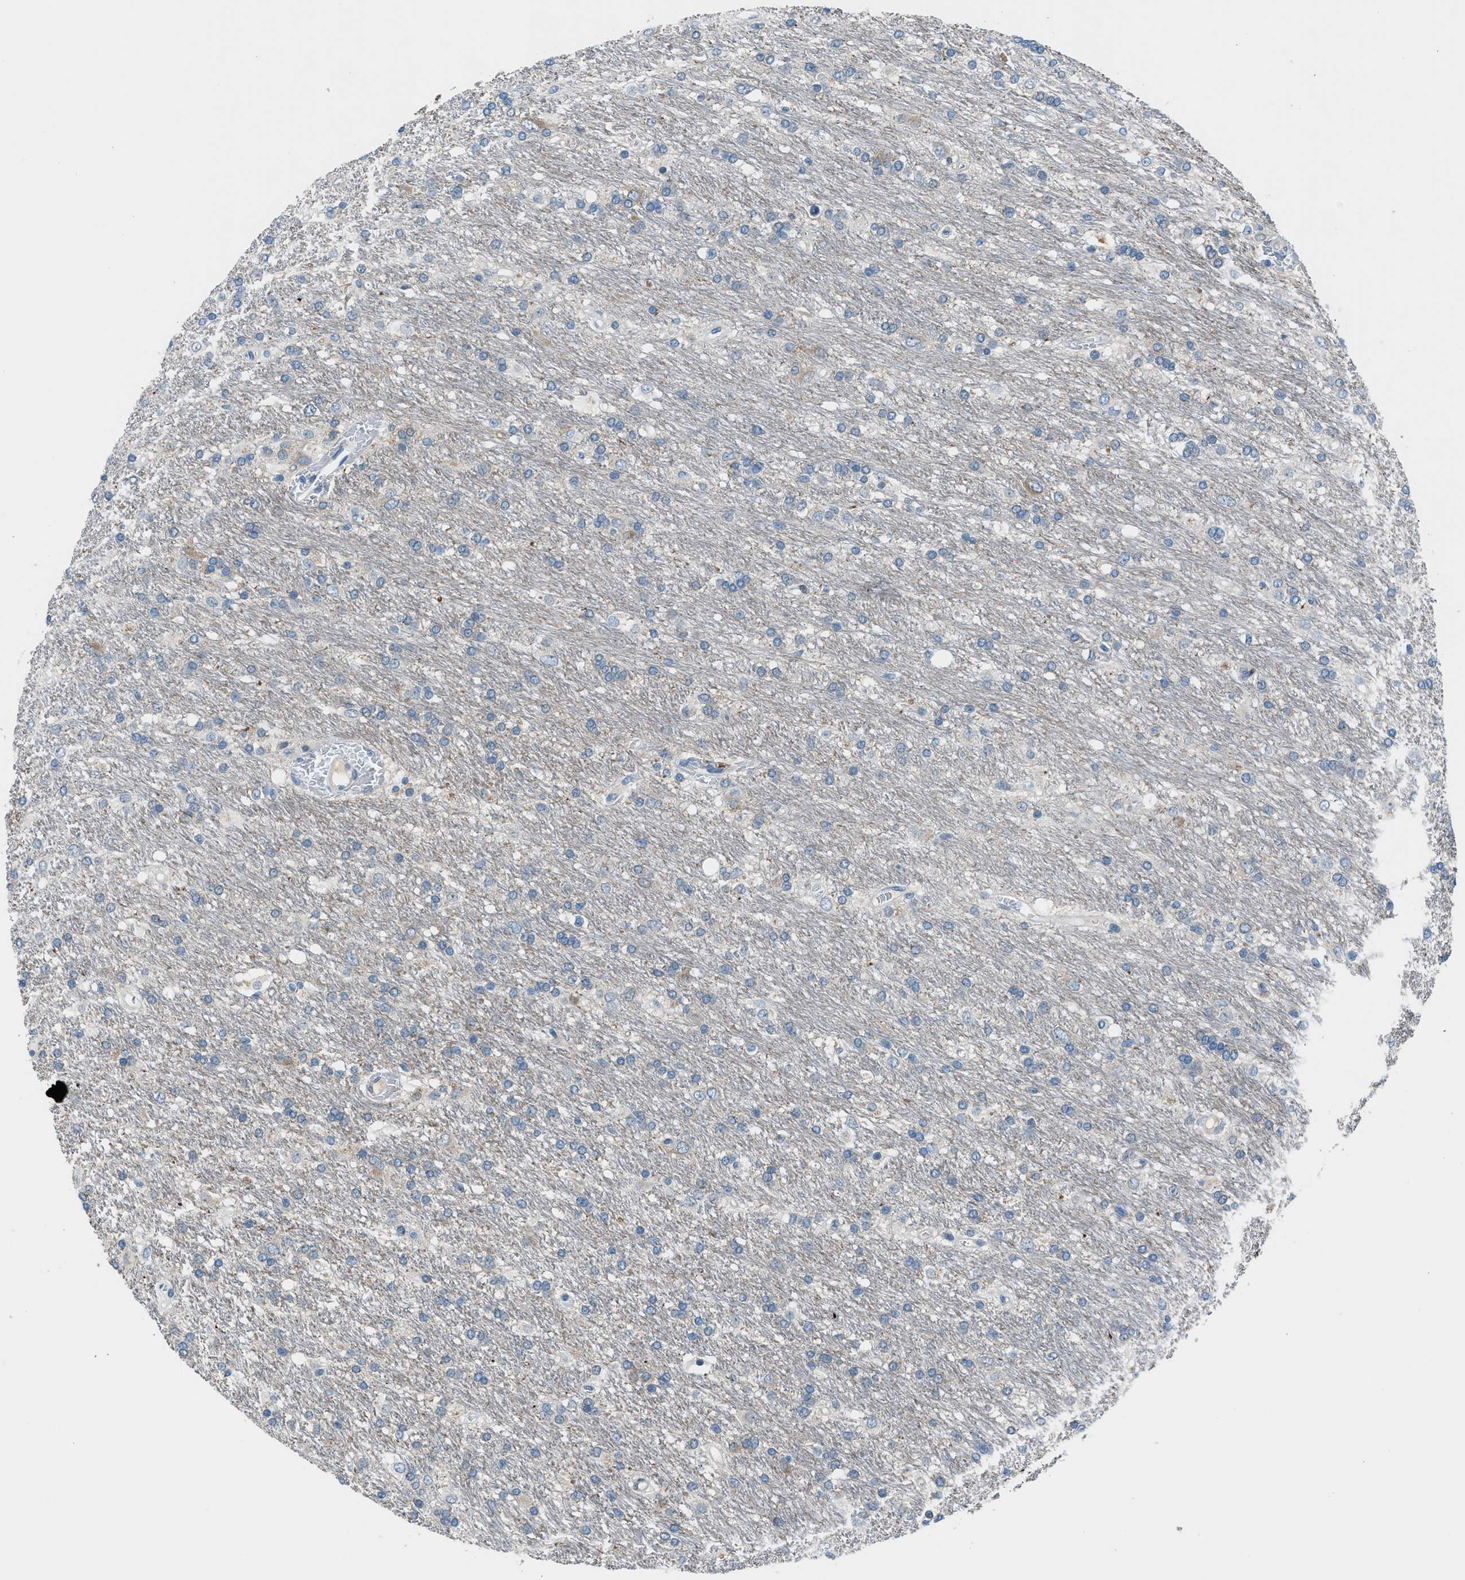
{"staining": {"intensity": "weak", "quantity": "<25%", "location": "cytoplasmic/membranous"}, "tissue": "glioma", "cell_type": "Tumor cells", "image_type": "cancer", "snomed": [{"axis": "morphology", "description": "Glioma, malignant, Low grade"}, {"axis": "topography", "description": "Brain"}], "caption": "The photomicrograph reveals no significant positivity in tumor cells of low-grade glioma (malignant). Nuclei are stained in blue.", "gene": "RNF41", "patient": {"sex": "male", "age": 77}}